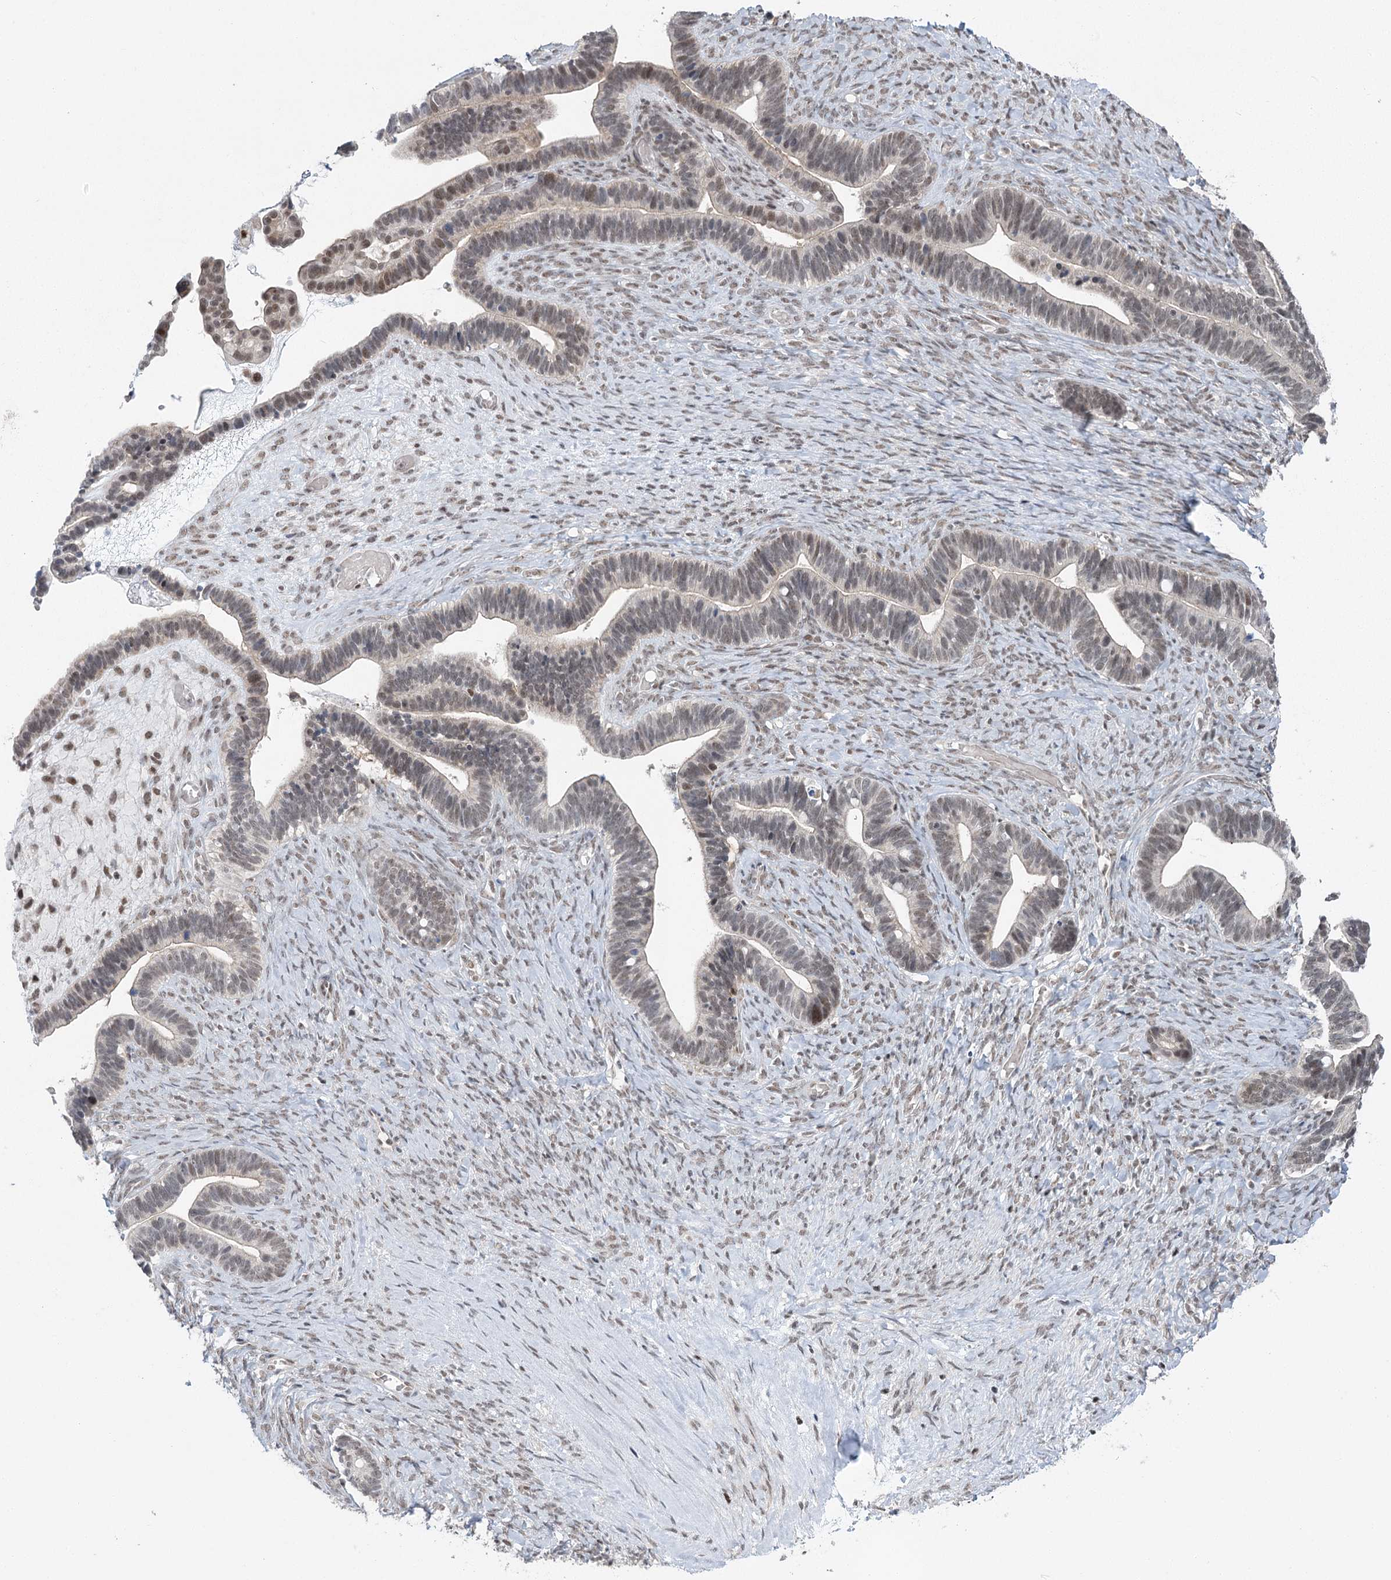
{"staining": {"intensity": "weak", "quantity": "<25%", "location": "nuclear"}, "tissue": "ovarian cancer", "cell_type": "Tumor cells", "image_type": "cancer", "snomed": [{"axis": "morphology", "description": "Cystadenocarcinoma, serous, NOS"}, {"axis": "topography", "description": "Ovary"}], "caption": "Protein analysis of ovarian serous cystadenocarcinoma shows no significant positivity in tumor cells.", "gene": "PDS5A", "patient": {"sex": "female", "age": 56}}